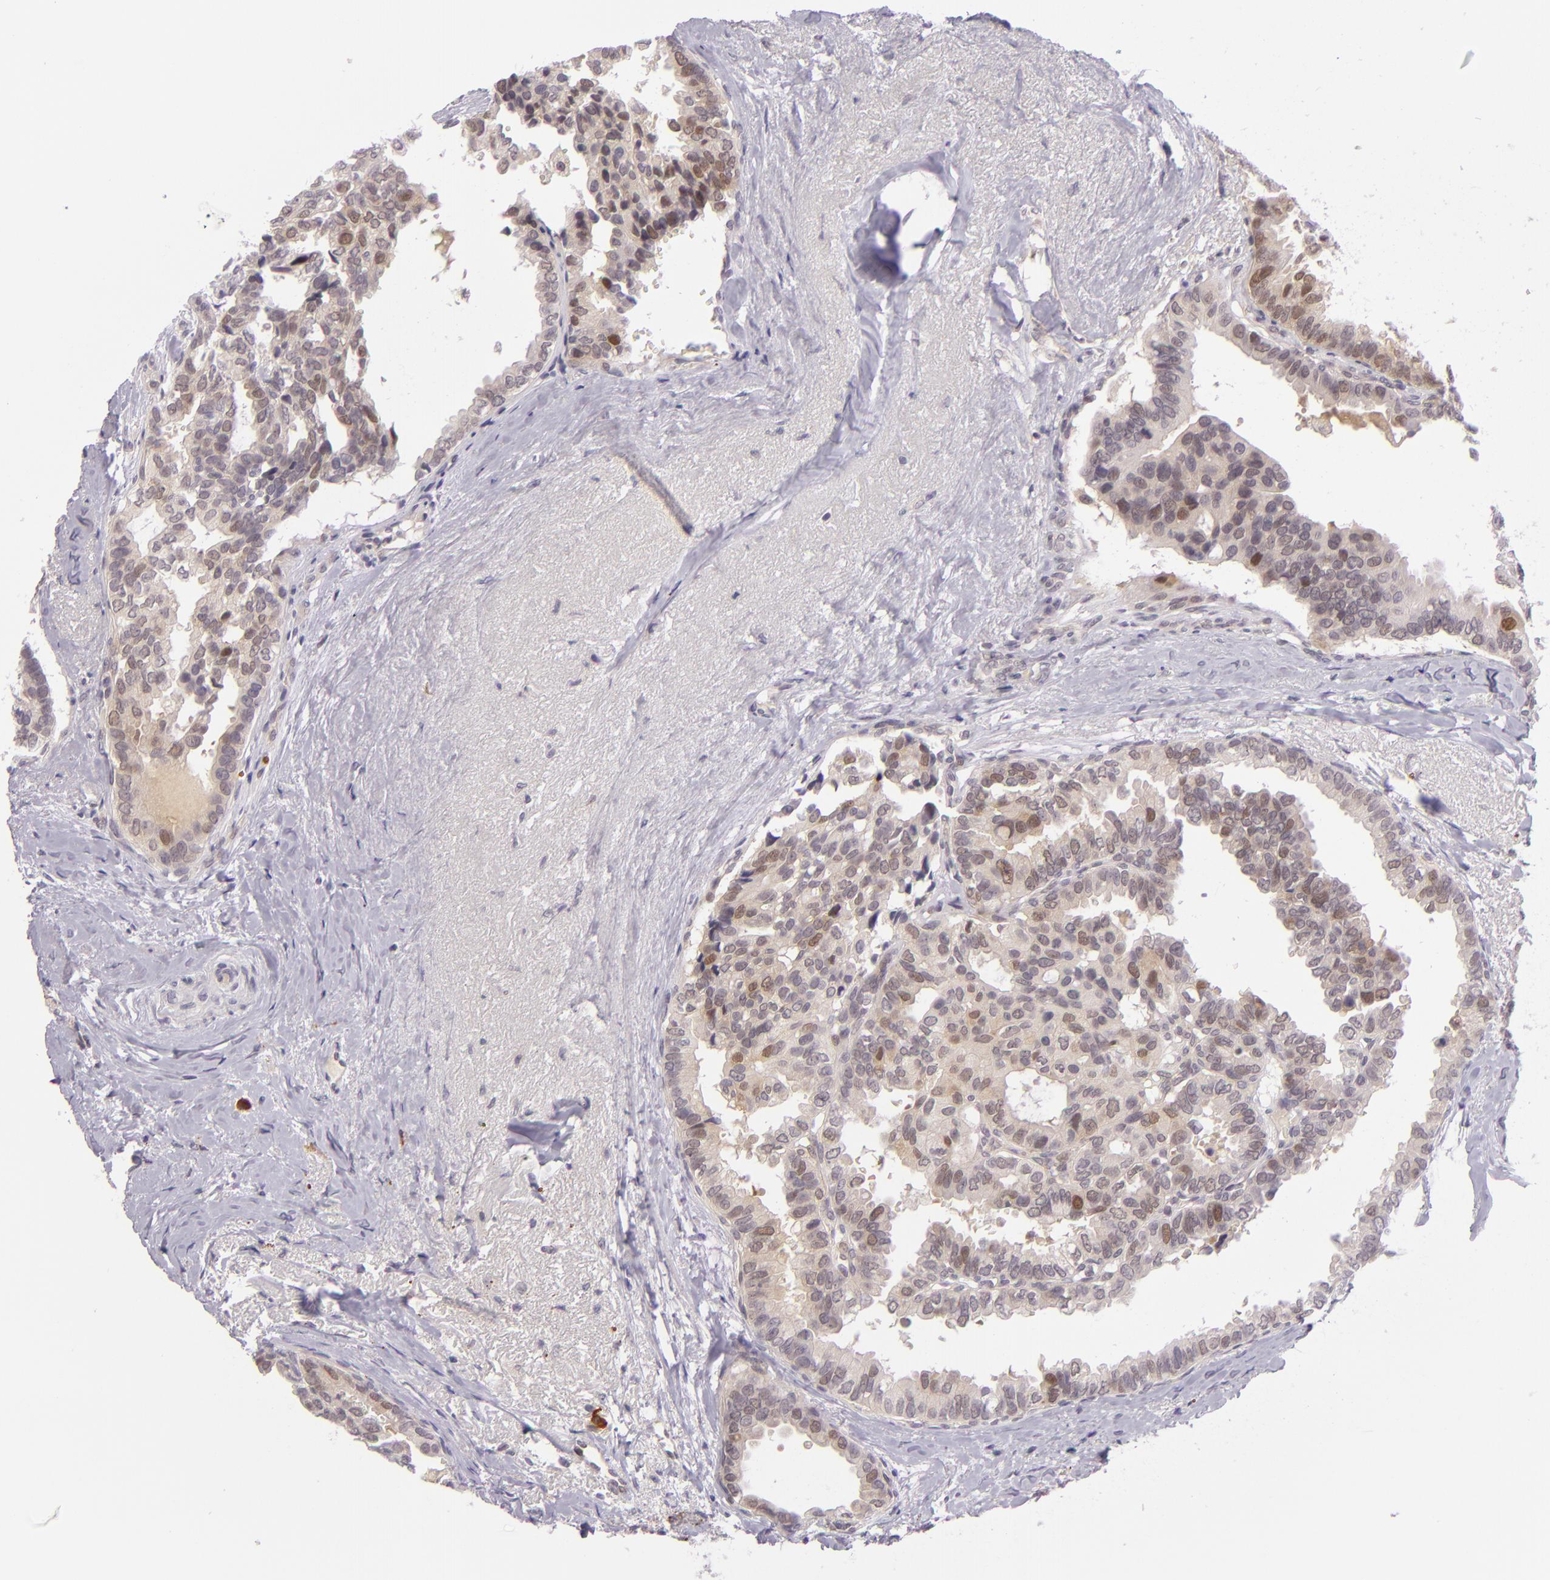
{"staining": {"intensity": "weak", "quantity": "25%-75%", "location": "cytoplasmic/membranous,nuclear"}, "tissue": "breast cancer", "cell_type": "Tumor cells", "image_type": "cancer", "snomed": [{"axis": "morphology", "description": "Duct carcinoma"}, {"axis": "topography", "description": "Breast"}], "caption": "Breast cancer (intraductal carcinoma) stained with a brown dye shows weak cytoplasmic/membranous and nuclear positive expression in approximately 25%-75% of tumor cells.", "gene": "CSE1L", "patient": {"sex": "female", "age": 69}}